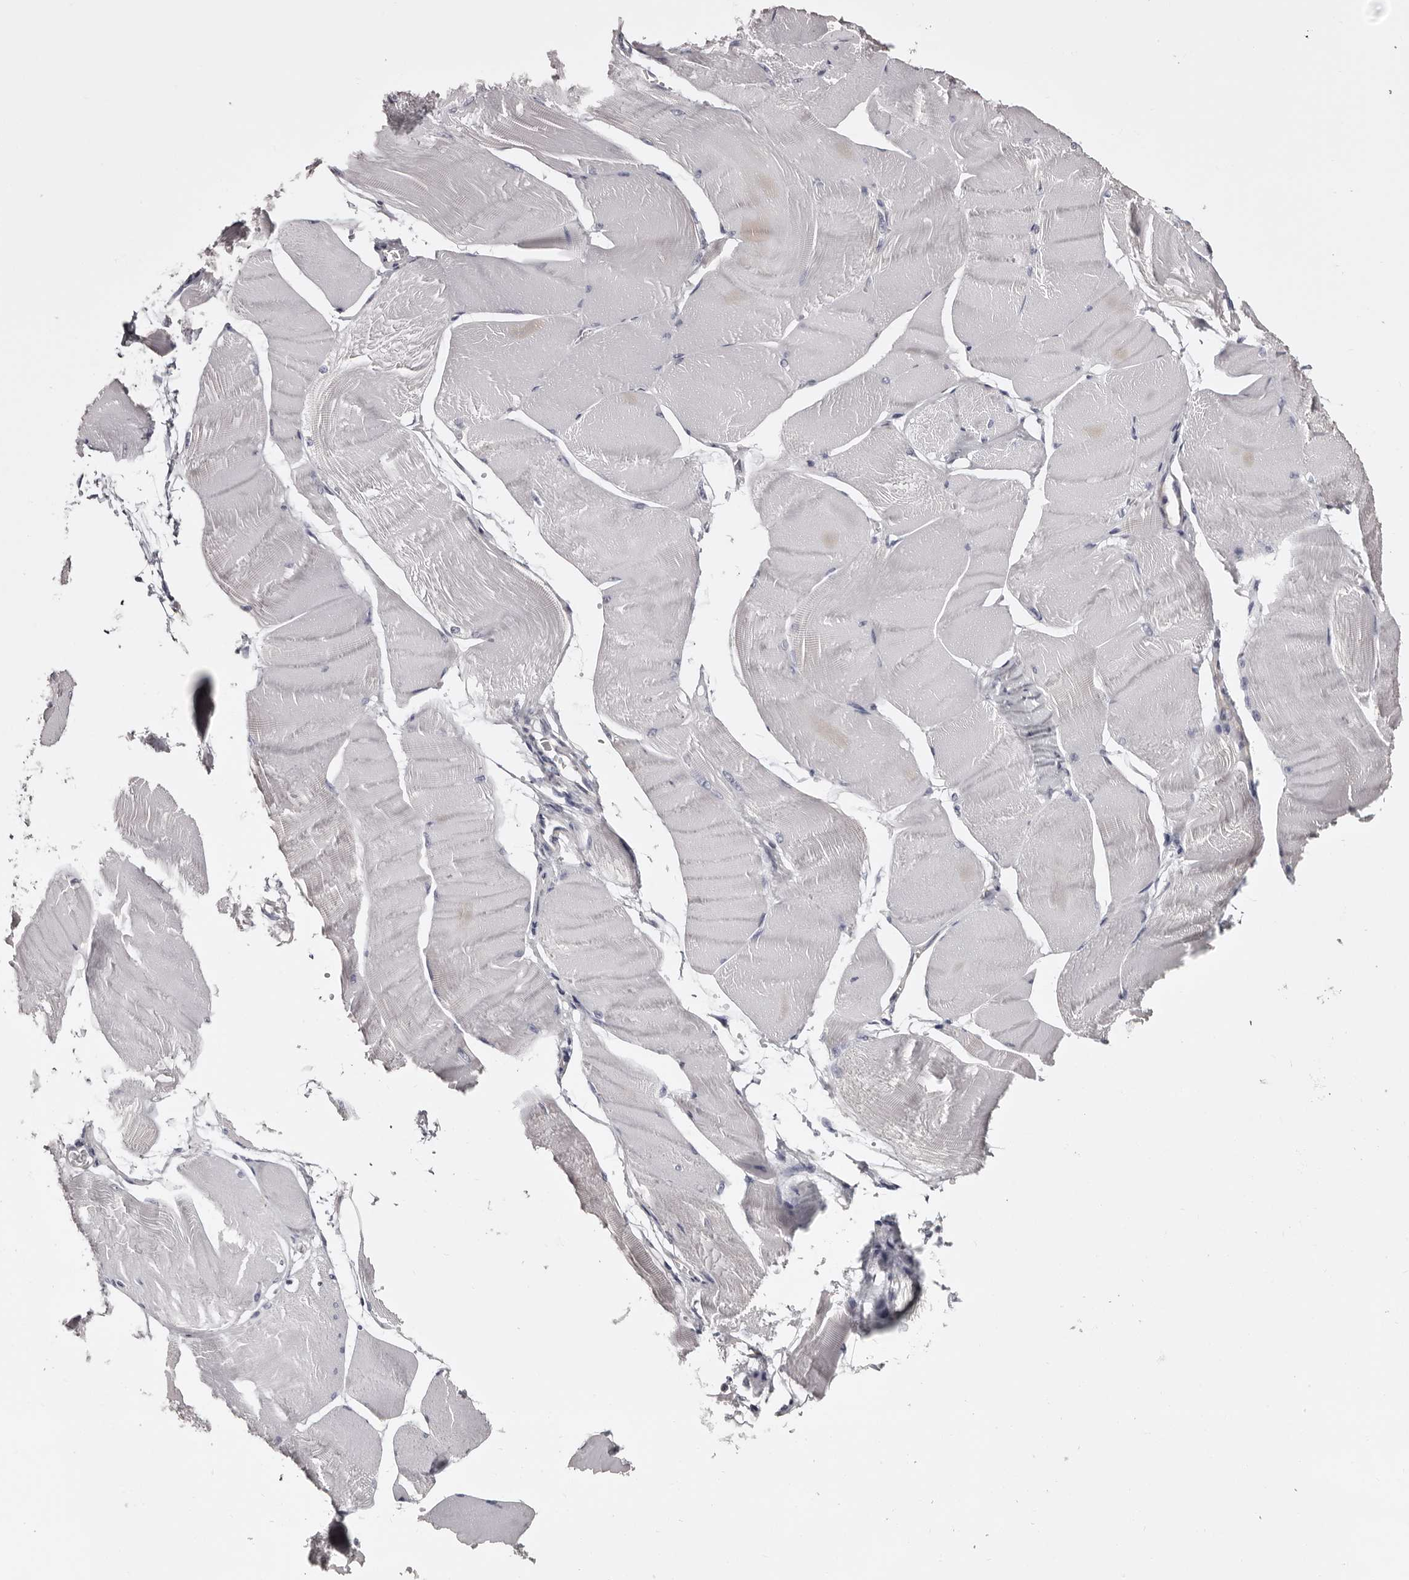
{"staining": {"intensity": "negative", "quantity": "none", "location": "none"}, "tissue": "skeletal muscle", "cell_type": "Myocytes", "image_type": "normal", "snomed": [{"axis": "morphology", "description": "Normal tissue, NOS"}, {"axis": "morphology", "description": "Basal cell carcinoma"}, {"axis": "topography", "description": "Skeletal muscle"}], "caption": "This is a histopathology image of IHC staining of unremarkable skeletal muscle, which shows no positivity in myocytes. Brightfield microscopy of IHC stained with DAB (3,3'-diaminobenzidine) (brown) and hematoxylin (blue), captured at high magnification.", "gene": "LAD1", "patient": {"sex": "female", "age": 64}}